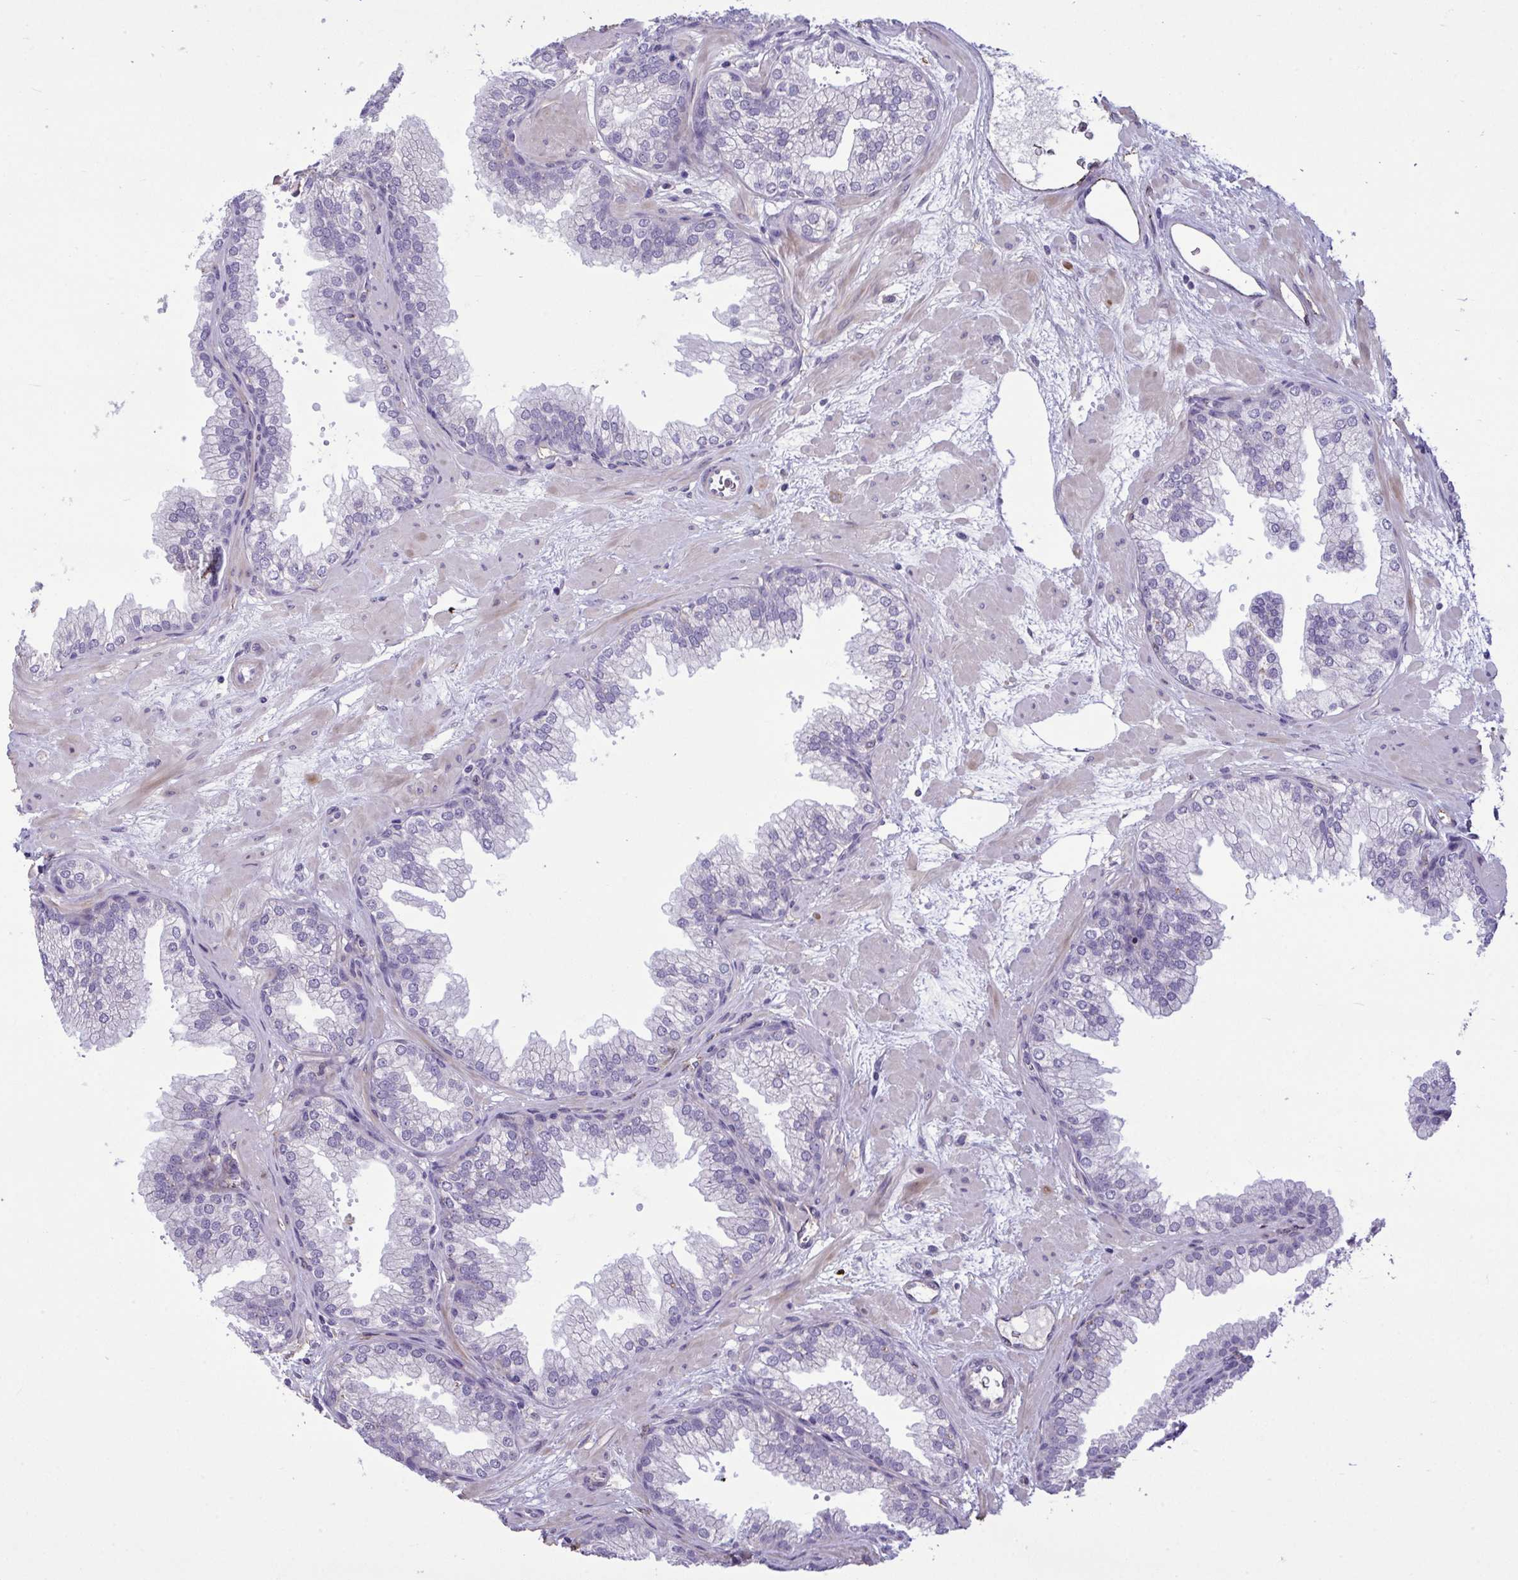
{"staining": {"intensity": "negative", "quantity": "none", "location": "none"}, "tissue": "prostate", "cell_type": "Glandular cells", "image_type": "normal", "snomed": [{"axis": "morphology", "description": "Normal tissue, NOS"}, {"axis": "topography", "description": "Prostate"}], "caption": "Immunohistochemistry (IHC) photomicrograph of benign prostate stained for a protein (brown), which demonstrates no positivity in glandular cells. Brightfield microscopy of immunohistochemistry stained with DAB (brown) and hematoxylin (blue), captured at high magnification.", "gene": "CD101", "patient": {"sex": "male", "age": 37}}